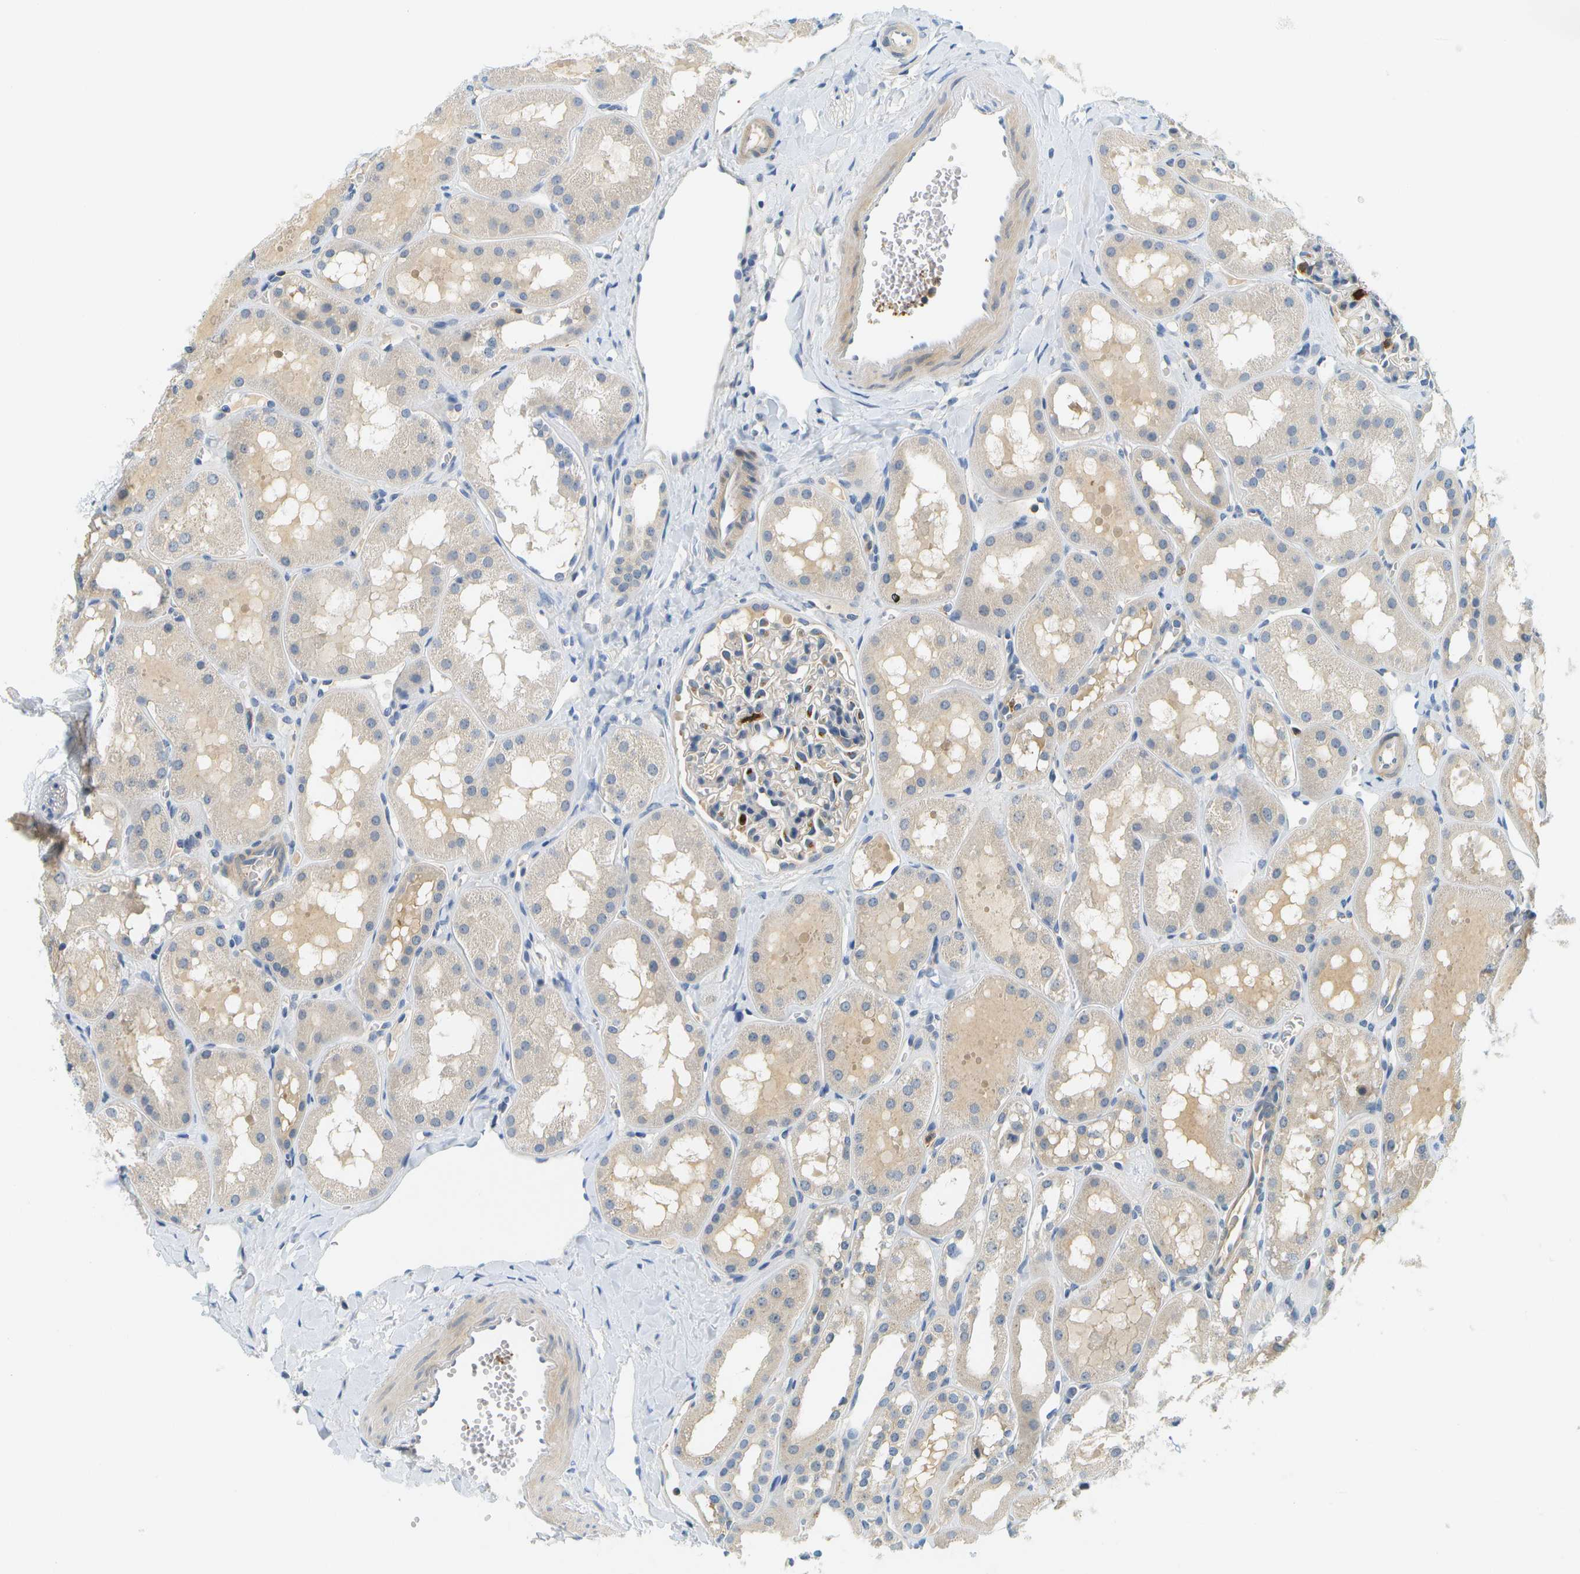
{"staining": {"intensity": "moderate", "quantity": "<25%", "location": "cytoplasmic/membranous"}, "tissue": "kidney", "cell_type": "Cells in glomeruli", "image_type": "normal", "snomed": [{"axis": "morphology", "description": "Normal tissue, NOS"}, {"axis": "topography", "description": "Kidney"}, {"axis": "topography", "description": "Urinary bladder"}], "caption": "A high-resolution histopathology image shows immunohistochemistry (IHC) staining of normal kidney, which reveals moderate cytoplasmic/membranous expression in approximately <25% of cells in glomeruli. Using DAB (brown) and hematoxylin (blue) stains, captured at high magnification using brightfield microscopy.", "gene": "RASGRP2", "patient": {"sex": "male", "age": 16}}